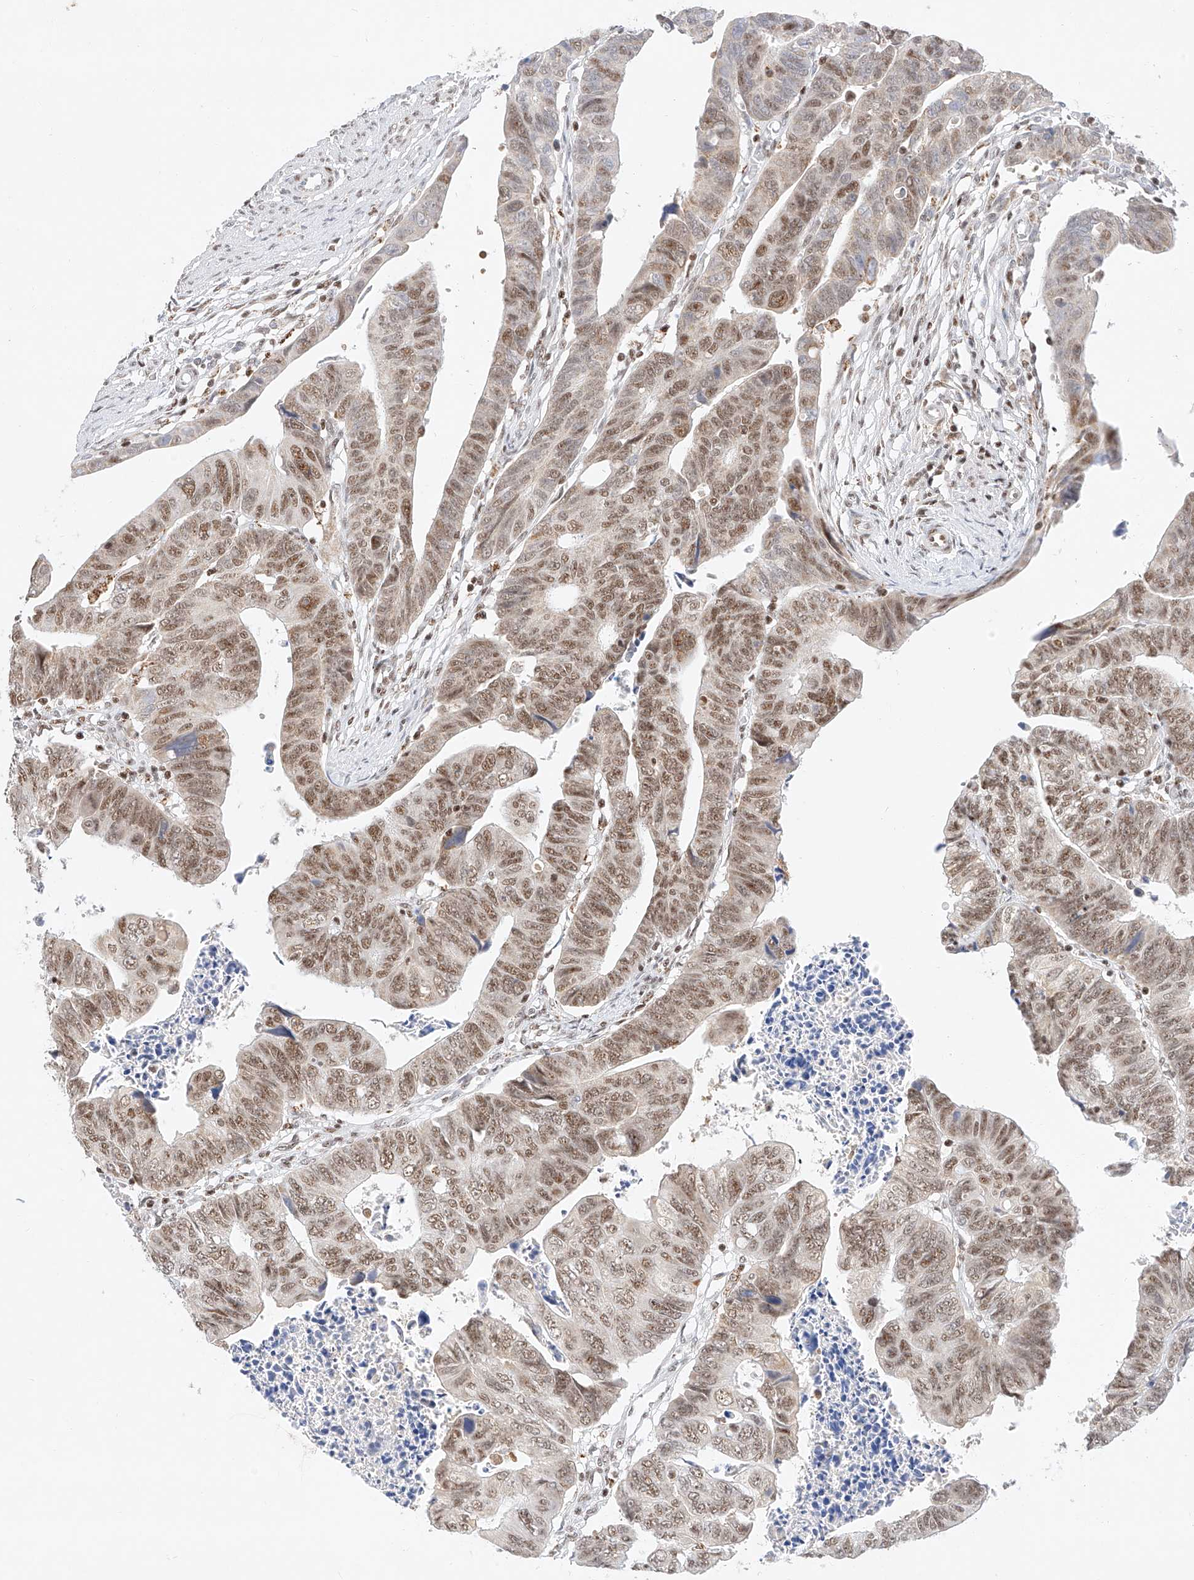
{"staining": {"intensity": "moderate", "quantity": ">75%", "location": "nuclear"}, "tissue": "colorectal cancer", "cell_type": "Tumor cells", "image_type": "cancer", "snomed": [{"axis": "morphology", "description": "Adenocarcinoma, NOS"}, {"axis": "topography", "description": "Rectum"}], "caption": "Adenocarcinoma (colorectal) stained with DAB immunohistochemistry (IHC) demonstrates medium levels of moderate nuclear expression in about >75% of tumor cells.", "gene": "NRF1", "patient": {"sex": "female", "age": 65}}